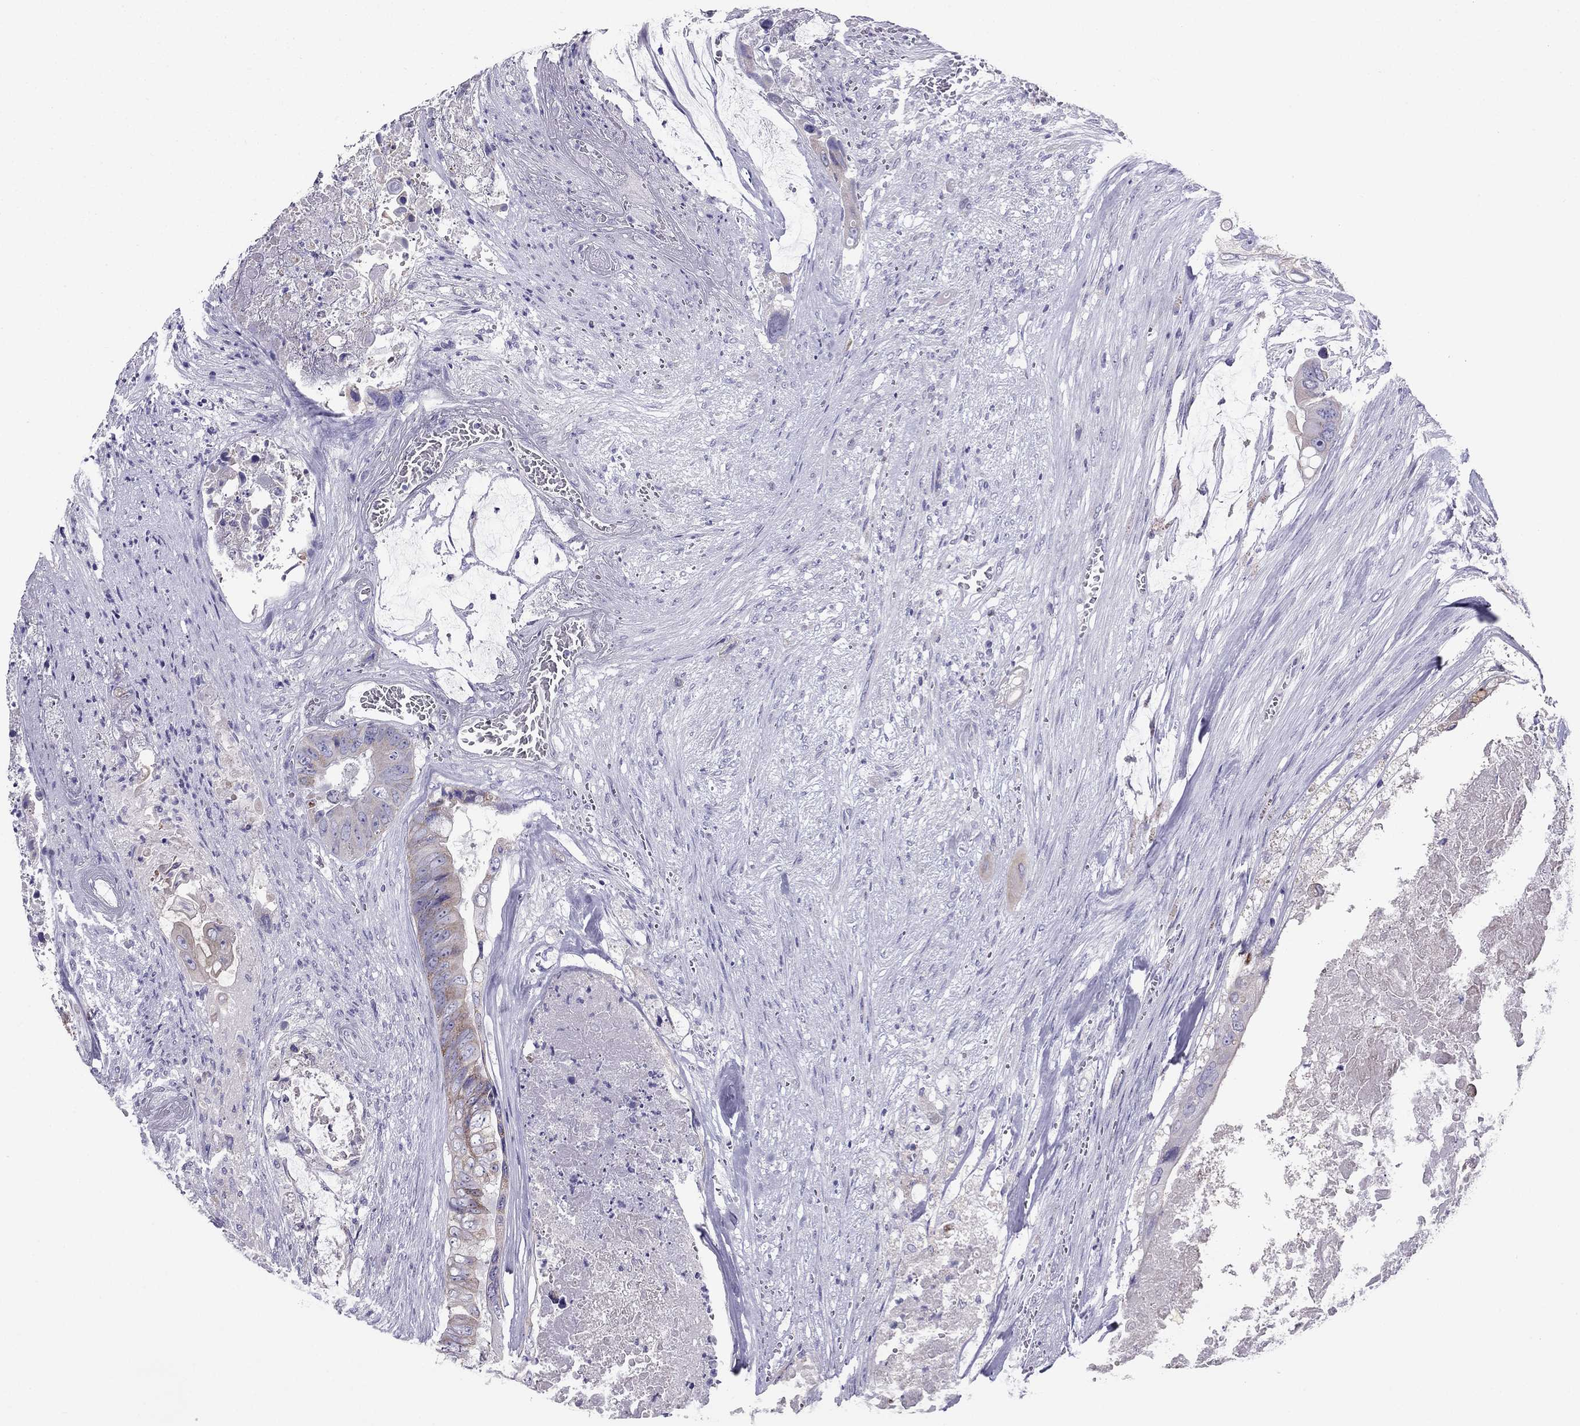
{"staining": {"intensity": "weak", "quantity": "<25%", "location": "cytoplasmic/membranous"}, "tissue": "colorectal cancer", "cell_type": "Tumor cells", "image_type": "cancer", "snomed": [{"axis": "morphology", "description": "Adenocarcinoma, NOS"}, {"axis": "topography", "description": "Rectum"}], "caption": "Tumor cells show no significant expression in colorectal cancer (adenocarcinoma).", "gene": "MAEL", "patient": {"sex": "male", "age": 63}}